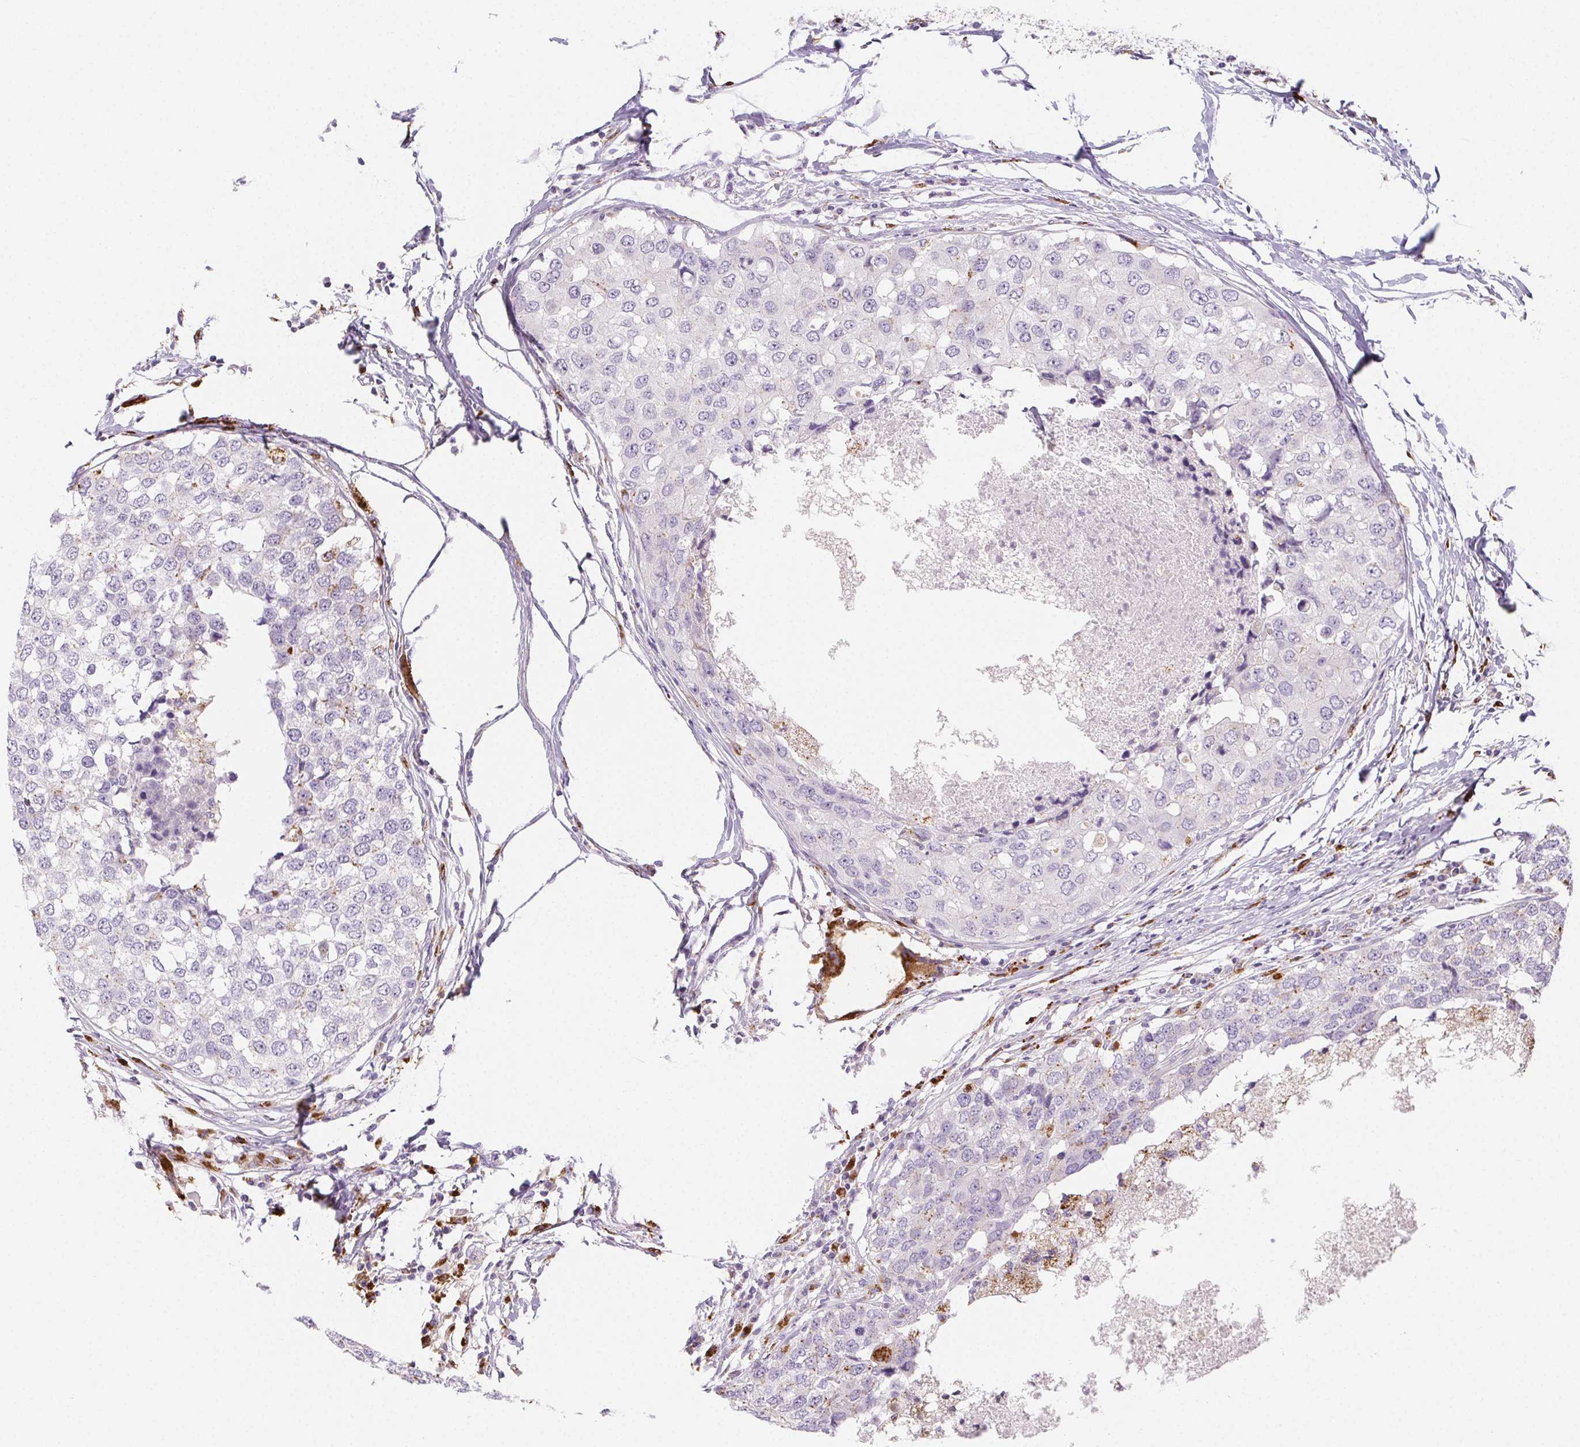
{"staining": {"intensity": "negative", "quantity": "none", "location": "none"}, "tissue": "breast cancer", "cell_type": "Tumor cells", "image_type": "cancer", "snomed": [{"axis": "morphology", "description": "Duct carcinoma"}, {"axis": "topography", "description": "Breast"}], "caption": "Tumor cells show no significant expression in invasive ductal carcinoma (breast). (Immunohistochemistry (ihc), brightfield microscopy, high magnification).", "gene": "LIPA", "patient": {"sex": "female", "age": 27}}